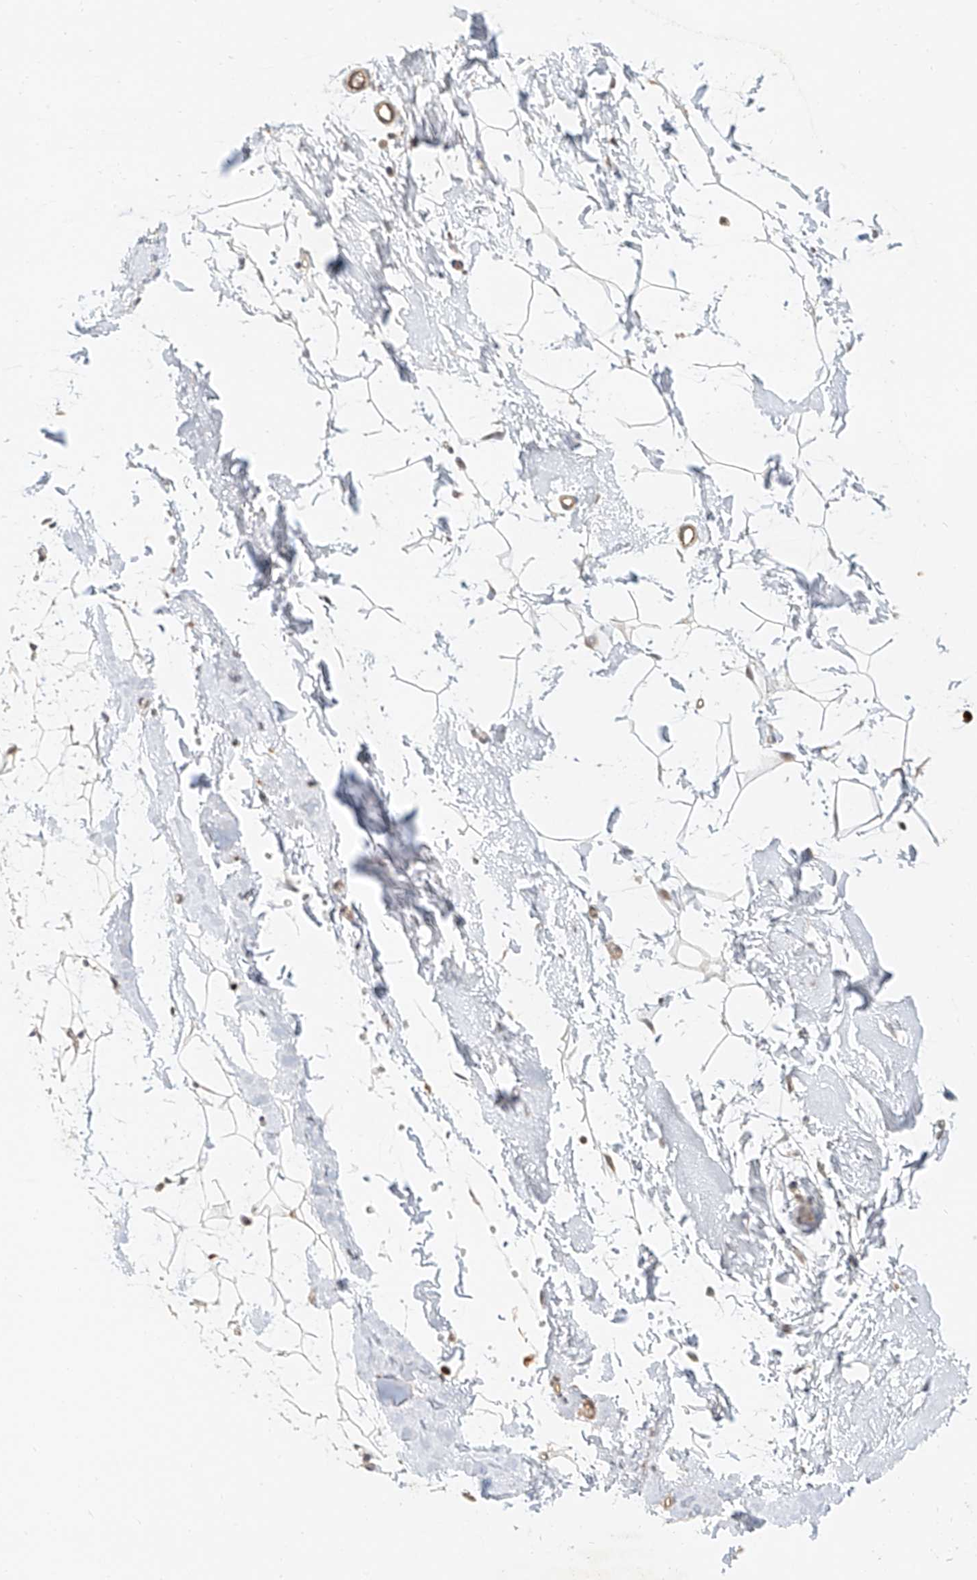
{"staining": {"intensity": "negative", "quantity": "none", "location": "none"}, "tissue": "adipose tissue", "cell_type": "Adipocytes", "image_type": "normal", "snomed": [{"axis": "morphology", "description": "Normal tissue, NOS"}, {"axis": "topography", "description": "Breast"}], "caption": "IHC histopathology image of unremarkable adipose tissue: adipose tissue stained with DAB displays no significant protein expression in adipocytes. The staining was performed using DAB to visualize the protein expression in brown, while the nuclei were stained in blue with hematoxylin (Magnification: 20x).", "gene": "CXorf58", "patient": {"sex": "female", "age": 23}}